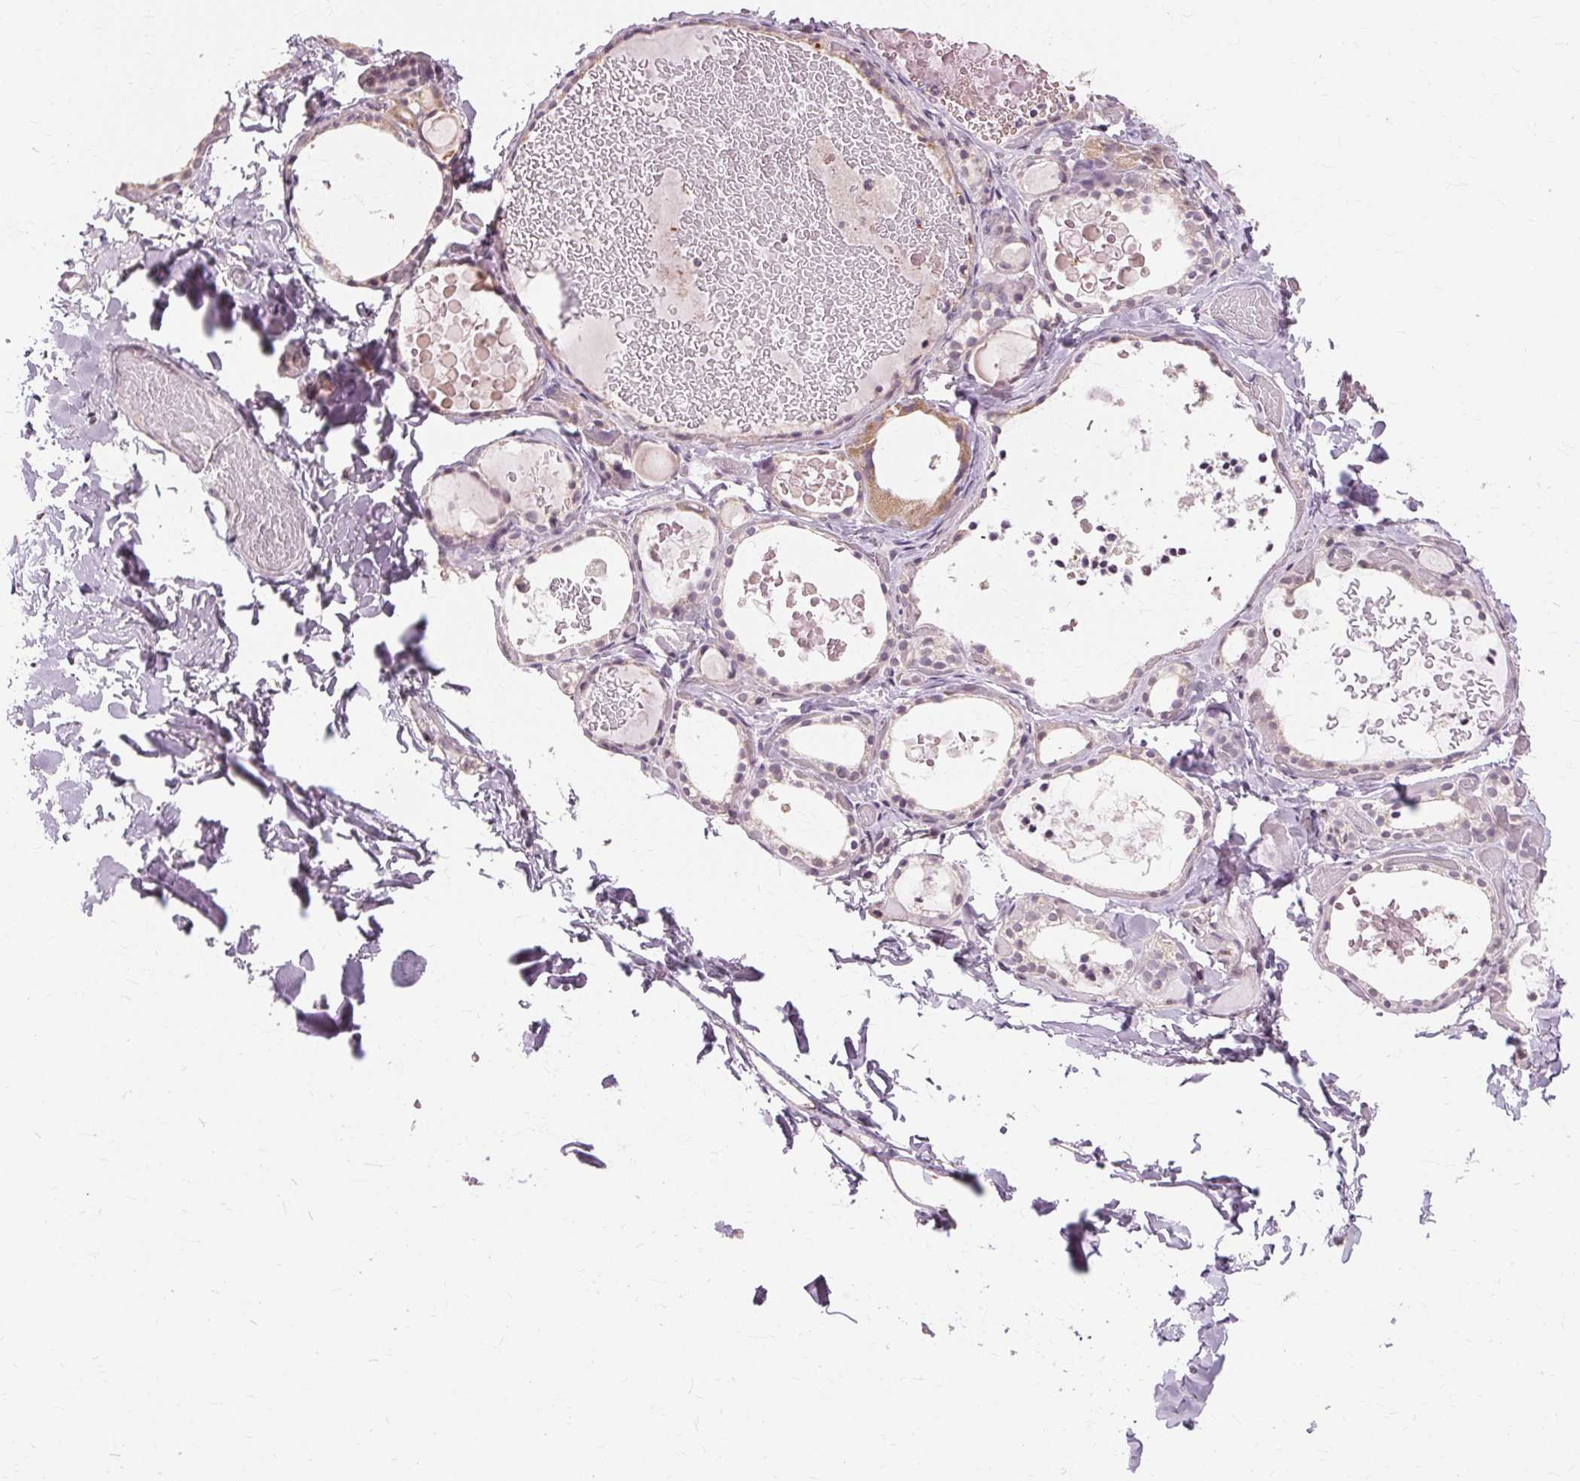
{"staining": {"intensity": "weak", "quantity": "<25%", "location": "cytoplasmic/membranous"}, "tissue": "thyroid gland", "cell_type": "Glandular cells", "image_type": "normal", "snomed": [{"axis": "morphology", "description": "Normal tissue, NOS"}, {"axis": "topography", "description": "Thyroid gland"}], "caption": "Image shows no protein expression in glandular cells of benign thyroid gland.", "gene": "SIGLEC6", "patient": {"sex": "female", "age": 56}}